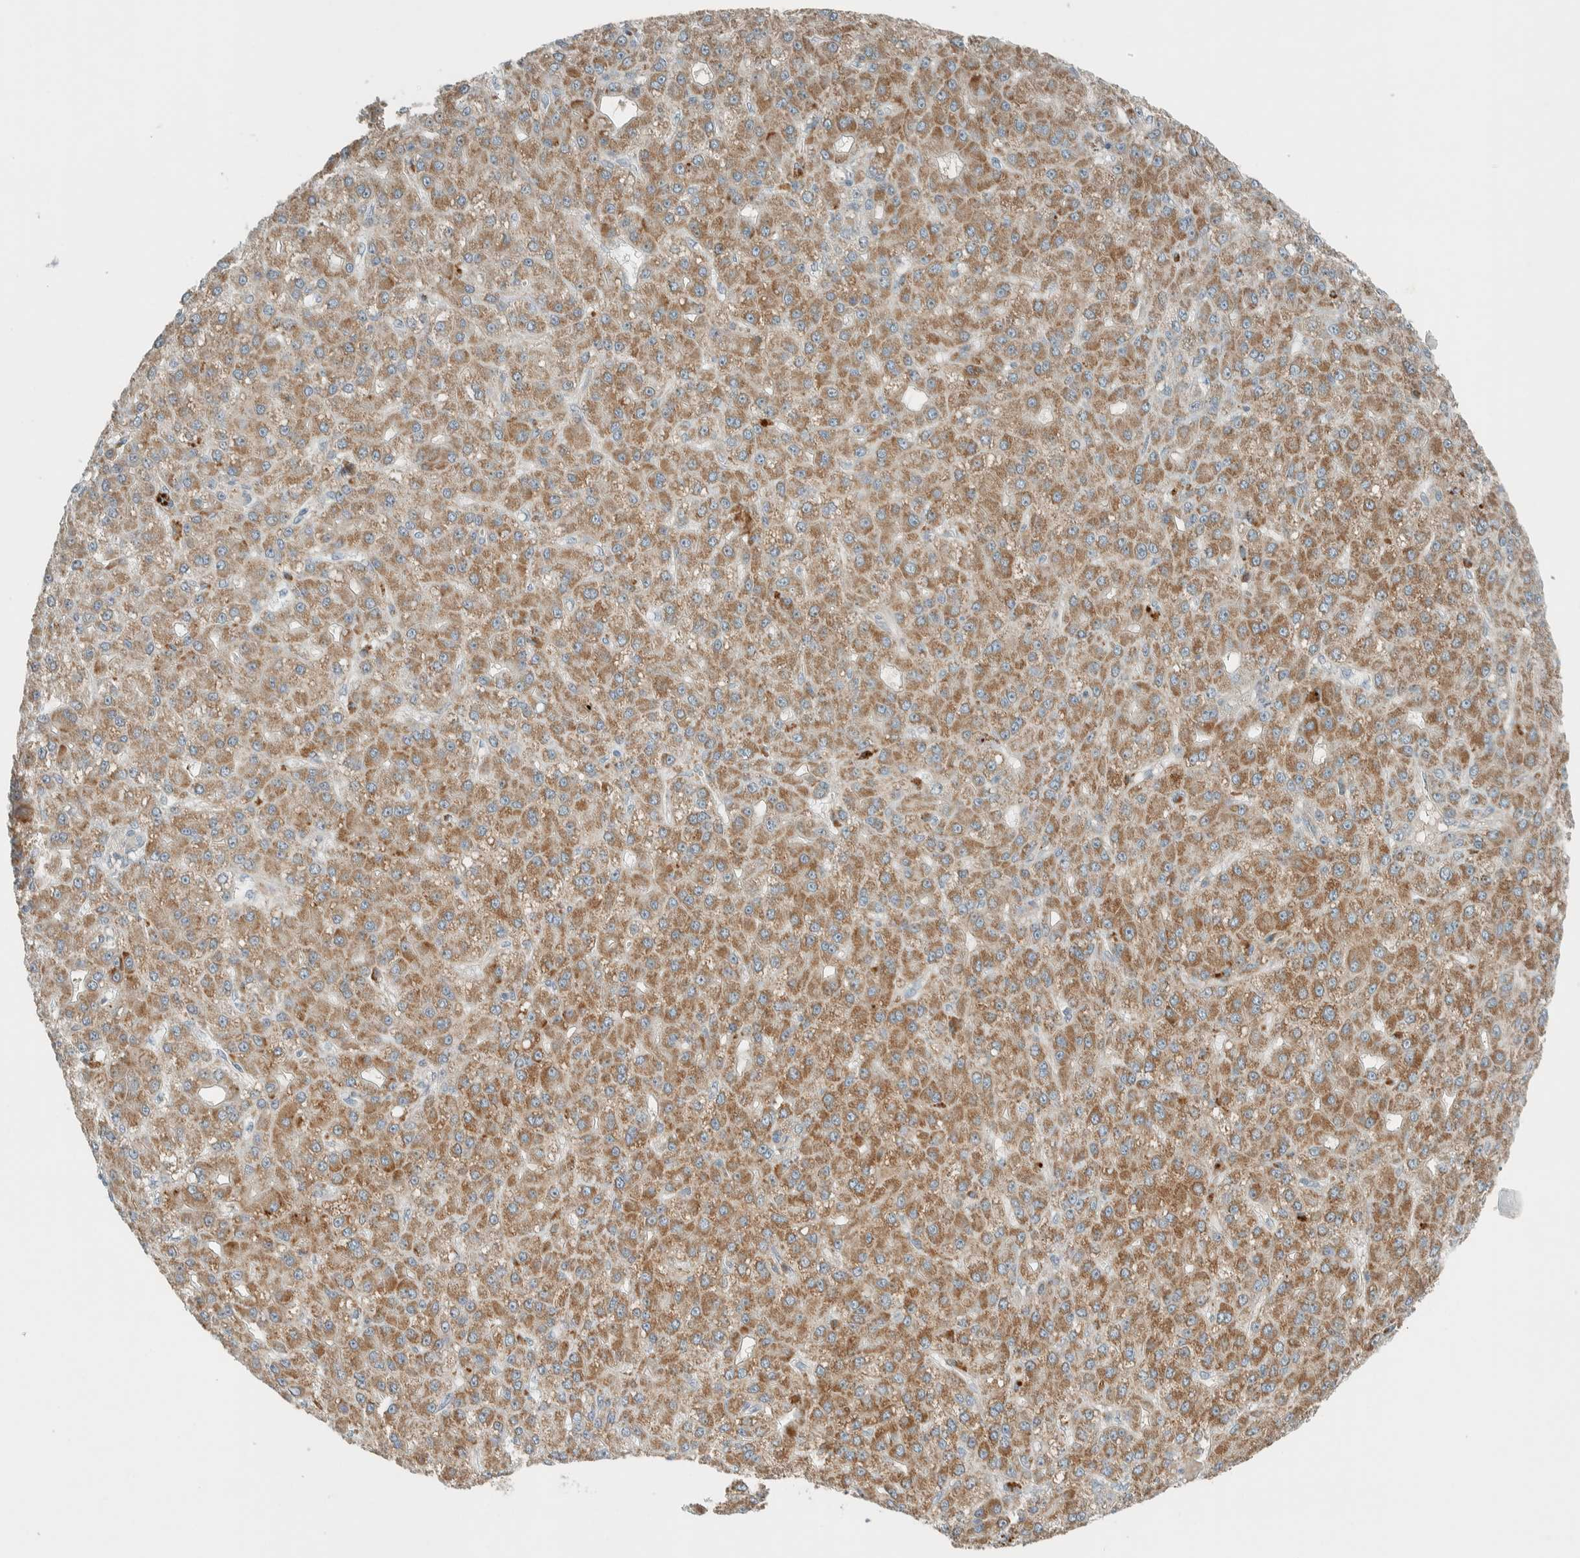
{"staining": {"intensity": "moderate", "quantity": ">75%", "location": "cytoplasmic/membranous"}, "tissue": "liver cancer", "cell_type": "Tumor cells", "image_type": "cancer", "snomed": [{"axis": "morphology", "description": "Carcinoma, Hepatocellular, NOS"}, {"axis": "topography", "description": "Liver"}], "caption": "Liver hepatocellular carcinoma was stained to show a protein in brown. There is medium levels of moderate cytoplasmic/membranous positivity in about >75% of tumor cells.", "gene": "SLFN12L", "patient": {"sex": "male", "age": 67}}